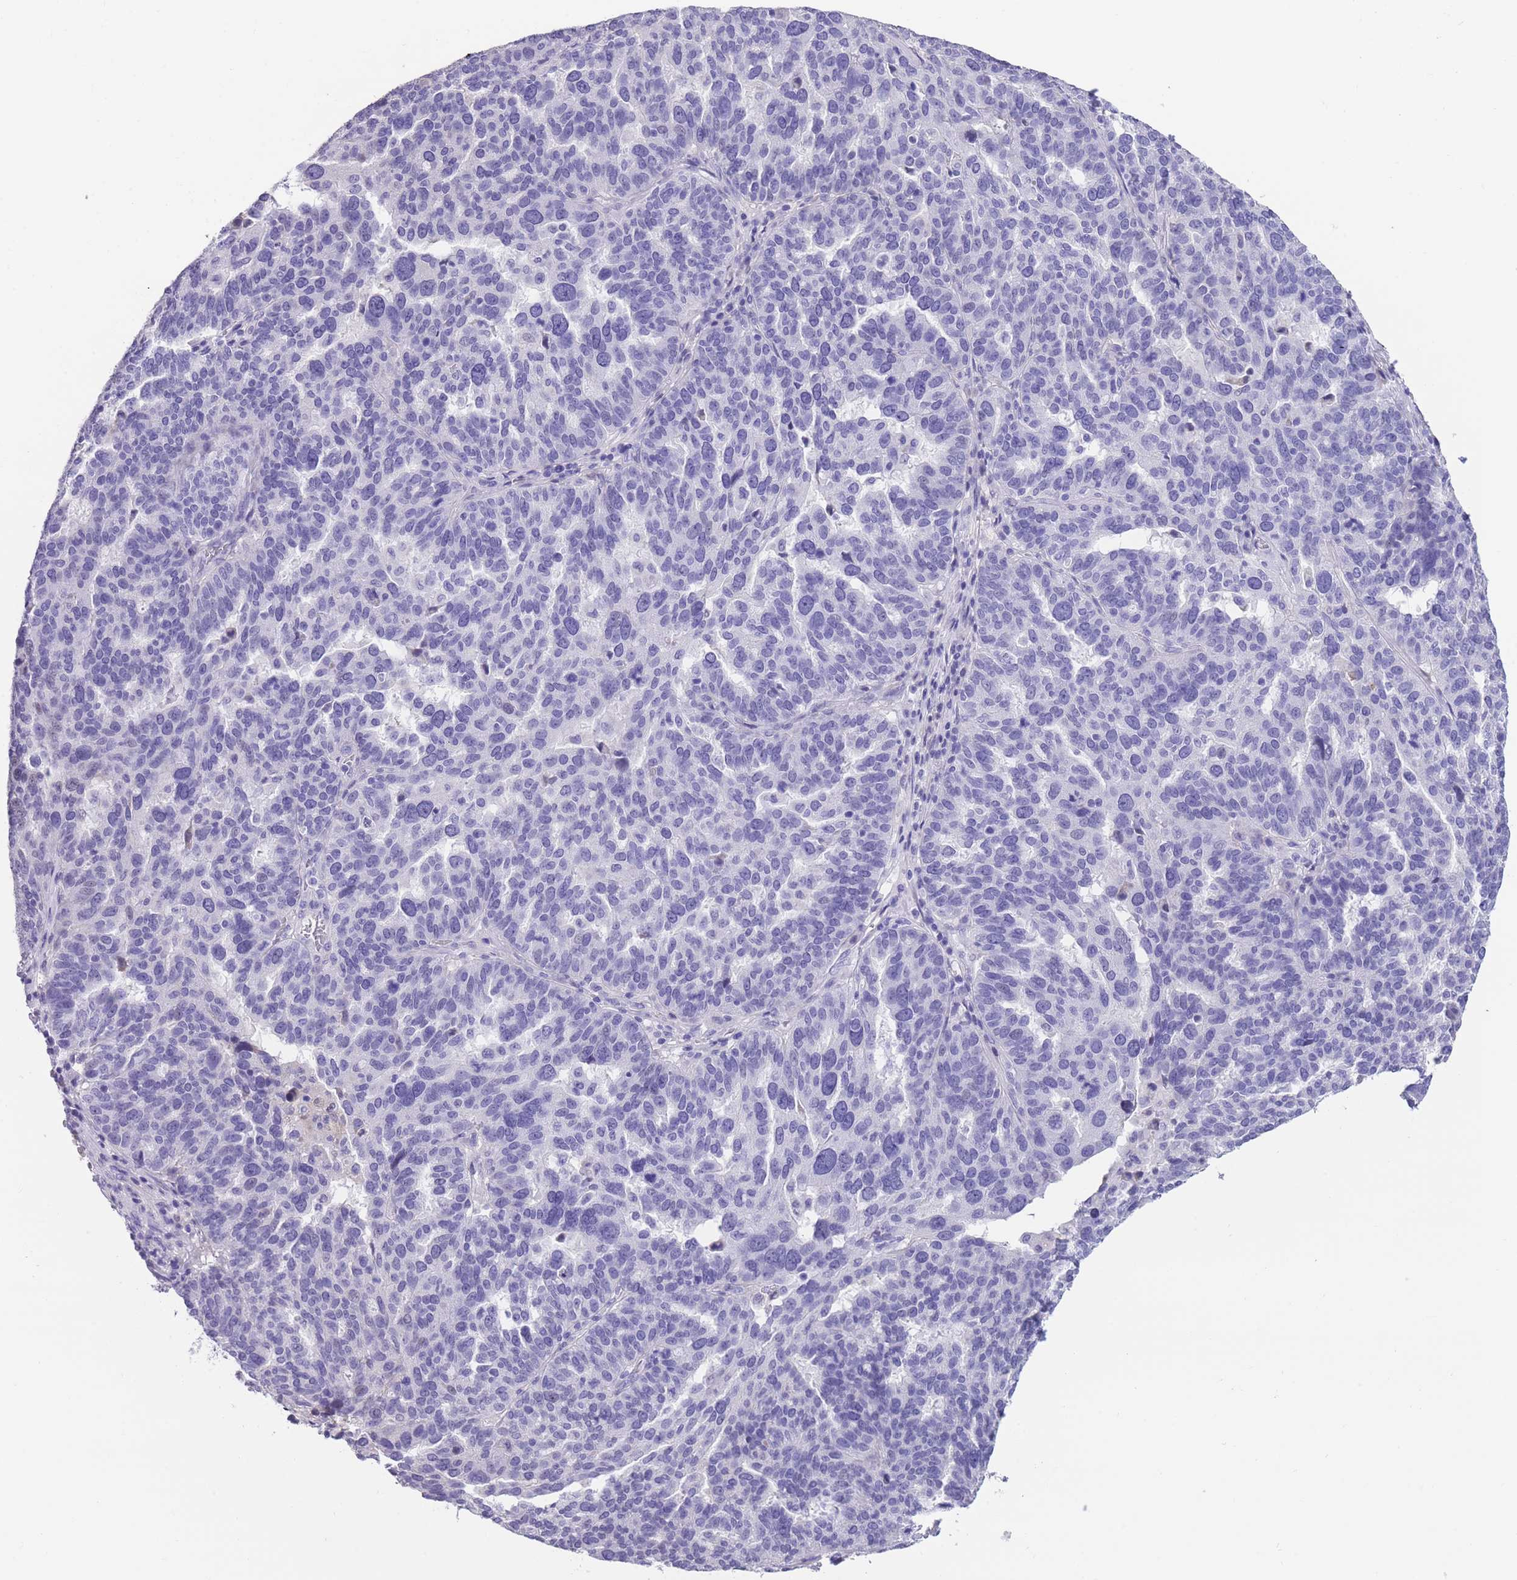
{"staining": {"intensity": "negative", "quantity": "none", "location": "none"}, "tissue": "ovarian cancer", "cell_type": "Tumor cells", "image_type": "cancer", "snomed": [{"axis": "morphology", "description": "Cystadenocarcinoma, serous, NOS"}, {"axis": "topography", "description": "Ovary"}], "caption": "Tumor cells are negative for protein expression in human serous cystadenocarcinoma (ovarian).", "gene": "RAI2", "patient": {"sex": "female", "age": 59}}